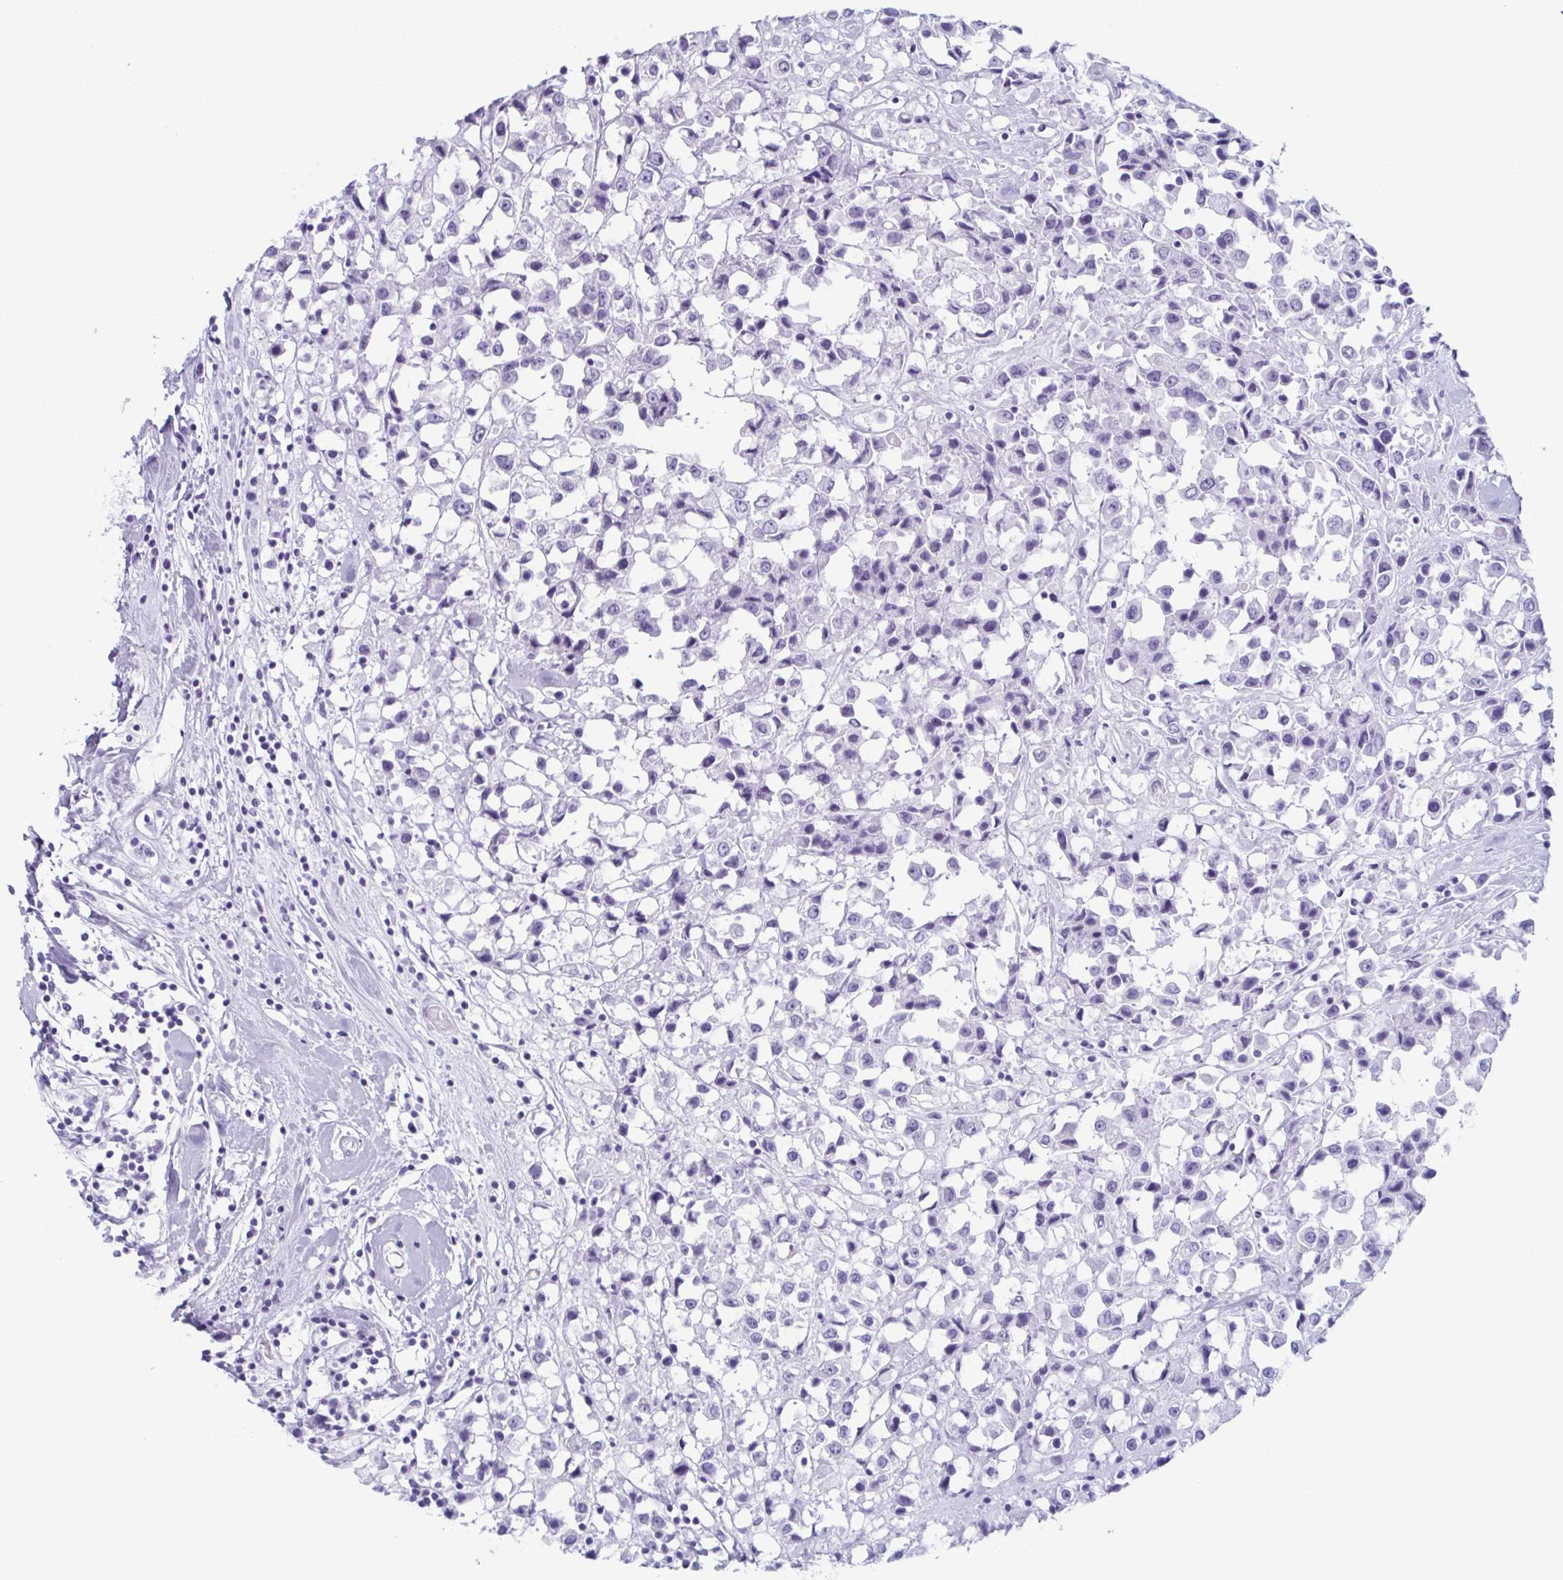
{"staining": {"intensity": "negative", "quantity": "none", "location": "none"}, "tissue": "breast cancer", "cell_type": "Tumor cells", "image_type": "cancer", "snomed": [{"axis": "morphology", "description": "Duct carcinoma"}, {"axis": "topography", "description": "Breast"}], "caption": "Histopathology image shows no significant protein staining in tumor cells of breast infiltrating ductal carcinoma.", "gene": "ENKUR", "patient": {"sex": "female", "age": 61}}